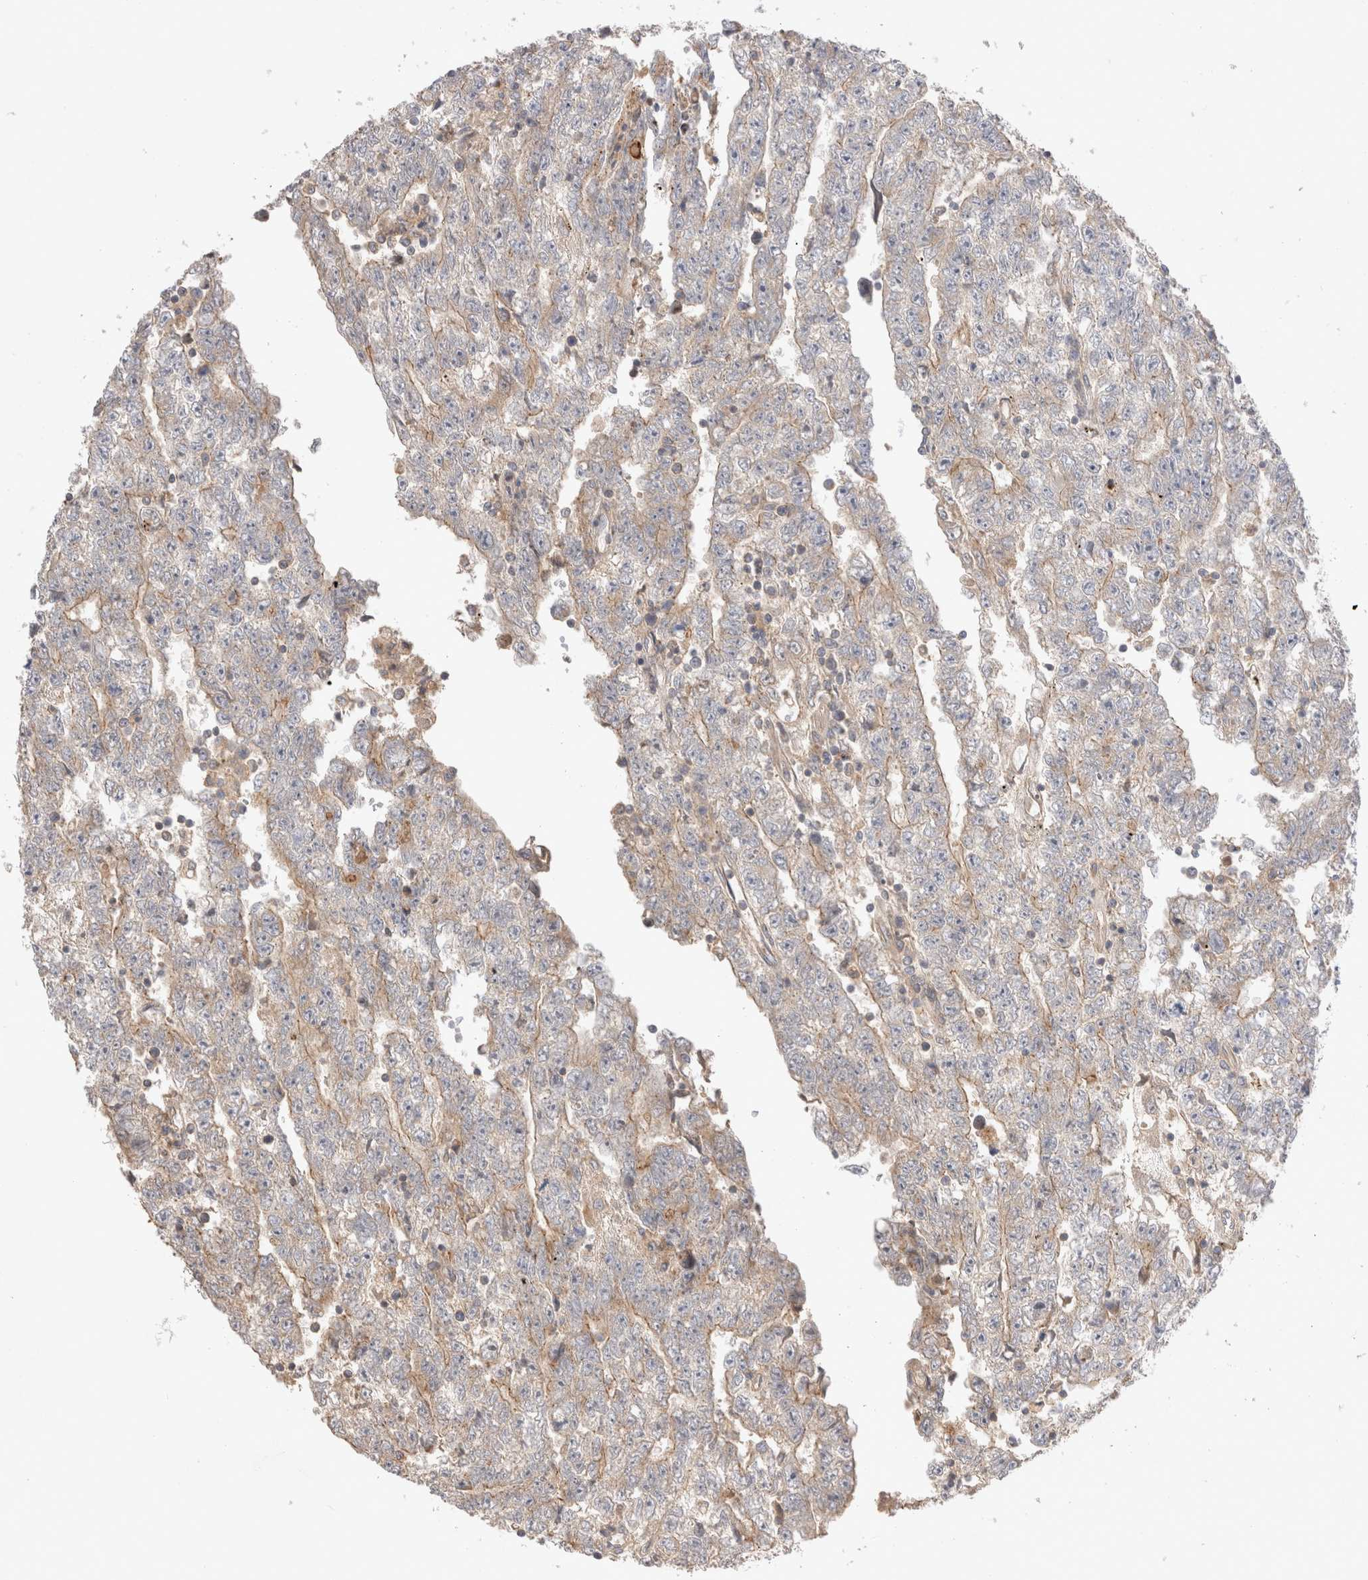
{"staining": {"intensity": "weak", "quantity": "25%-75%", "location": "cytoplasmic/membranous"}, "tissue": "testis cancer", "cell_type": "Tumor cells", "image_type": "cancer", "snomed": [{"axis": "morphology", "description": "Carcinoma, Embryonal, NOS"}, {"axis": "topography", "description": "Testis"}], "caption": "The histopathology image demonstrates a brown stain indicating the presence of a protein in the cytoplasmic/membranous of tumor cells in testis cancer (embryonal carcinoma). The protein of interest is stained brown, and the nuclei are stained in blue (DAB IHC with brightfield microscopy, high magnification).", "gene": "VPS28", "patient": {"sex": "male", "age": 25}}